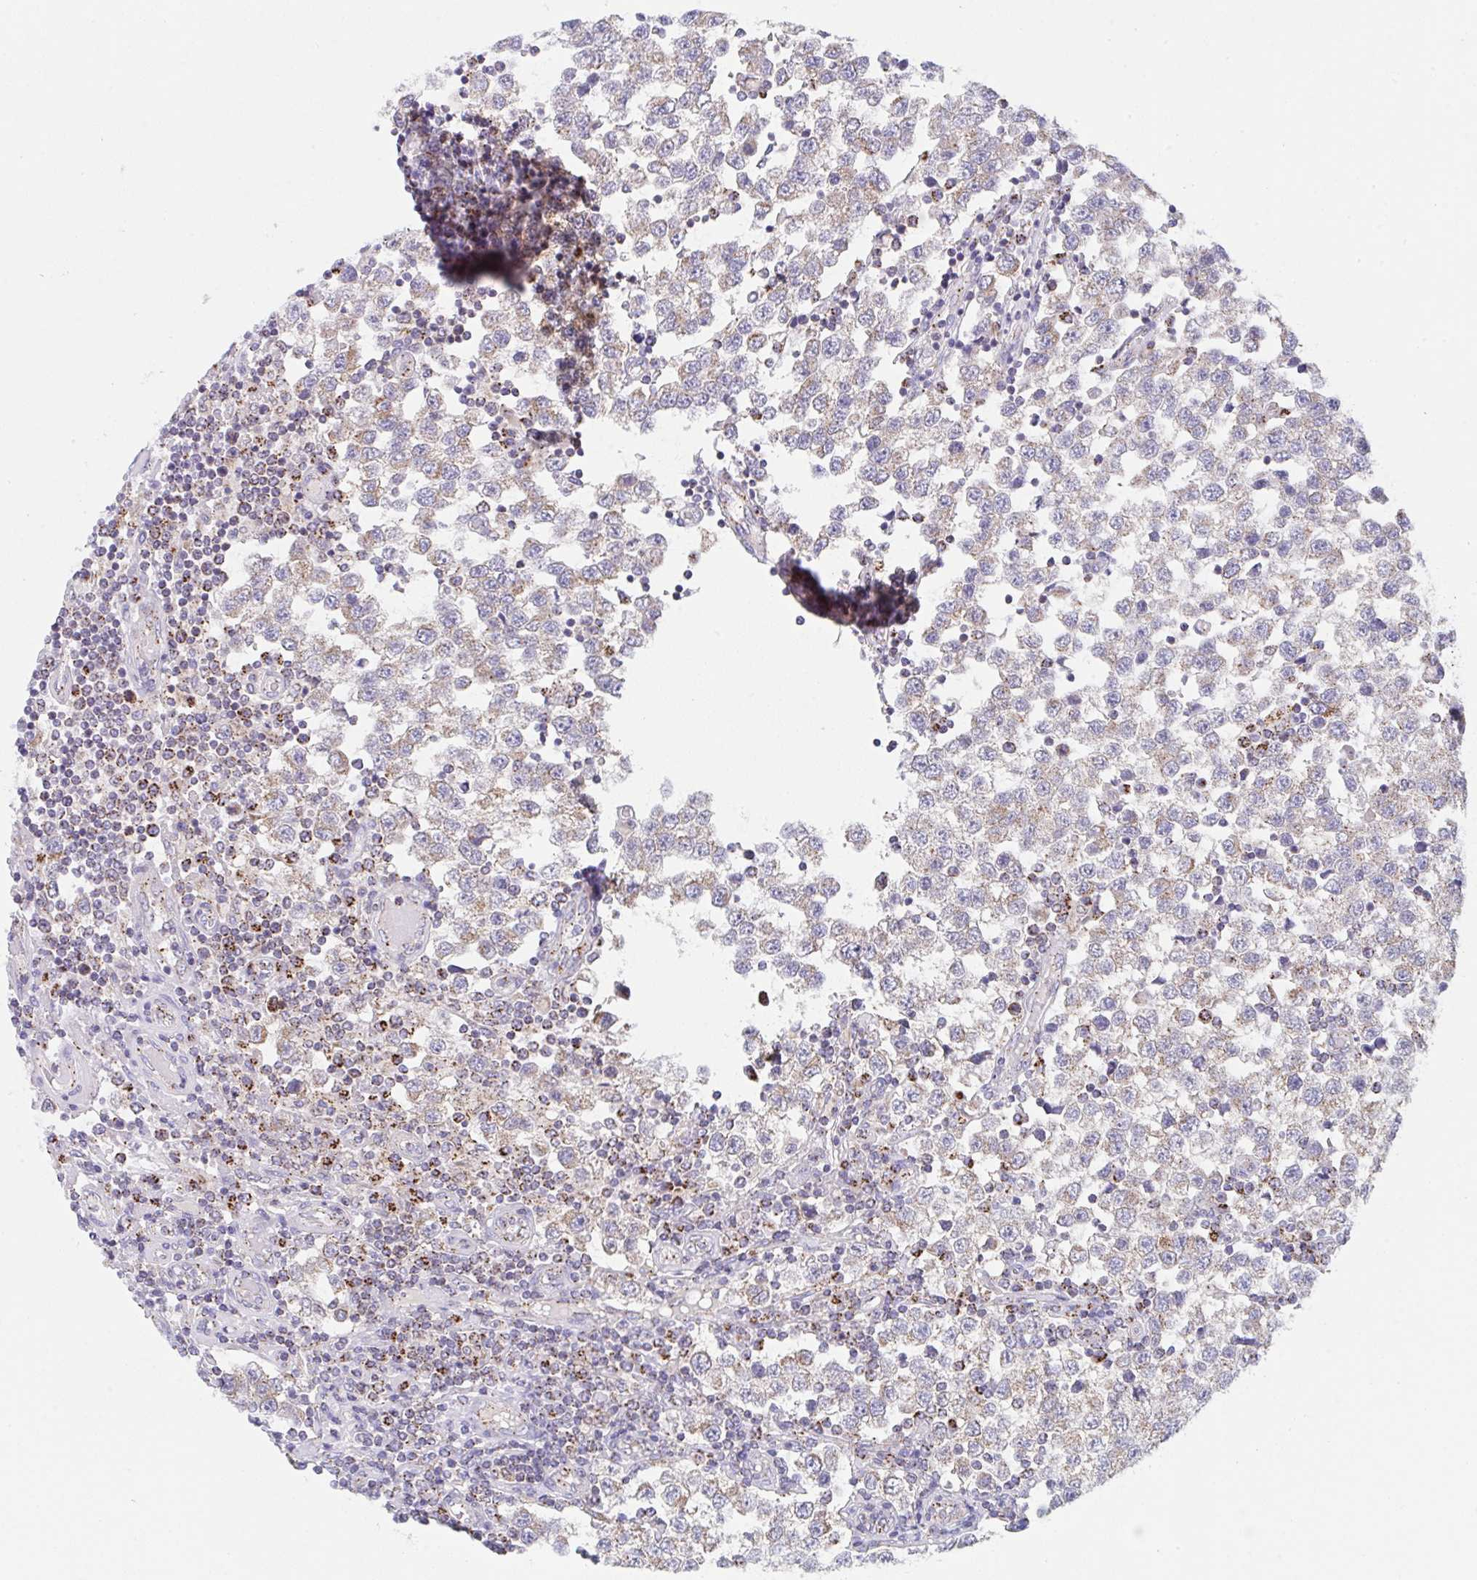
{"staining": {"intensity": "weak", "quantity": "25%-75%", "location": "cytoplasmic/membranous"}, "tissue": "testis cancer", "cell_type": "Tumor cells", "image_type": "cancer", "snomed": [{"axis": "morphology", "description": "Seminoma, NOS"}, {"axis": "topography", "description": "Testis"}], "caption": "Weak cytoplasmic/membranous protein expression is identified in about 25%-75% of tumor cells in testis seminoma. Nuclei are stained in blue.", "gene": "PROSER3", "patient": {"sex": "male", "age": 34}}